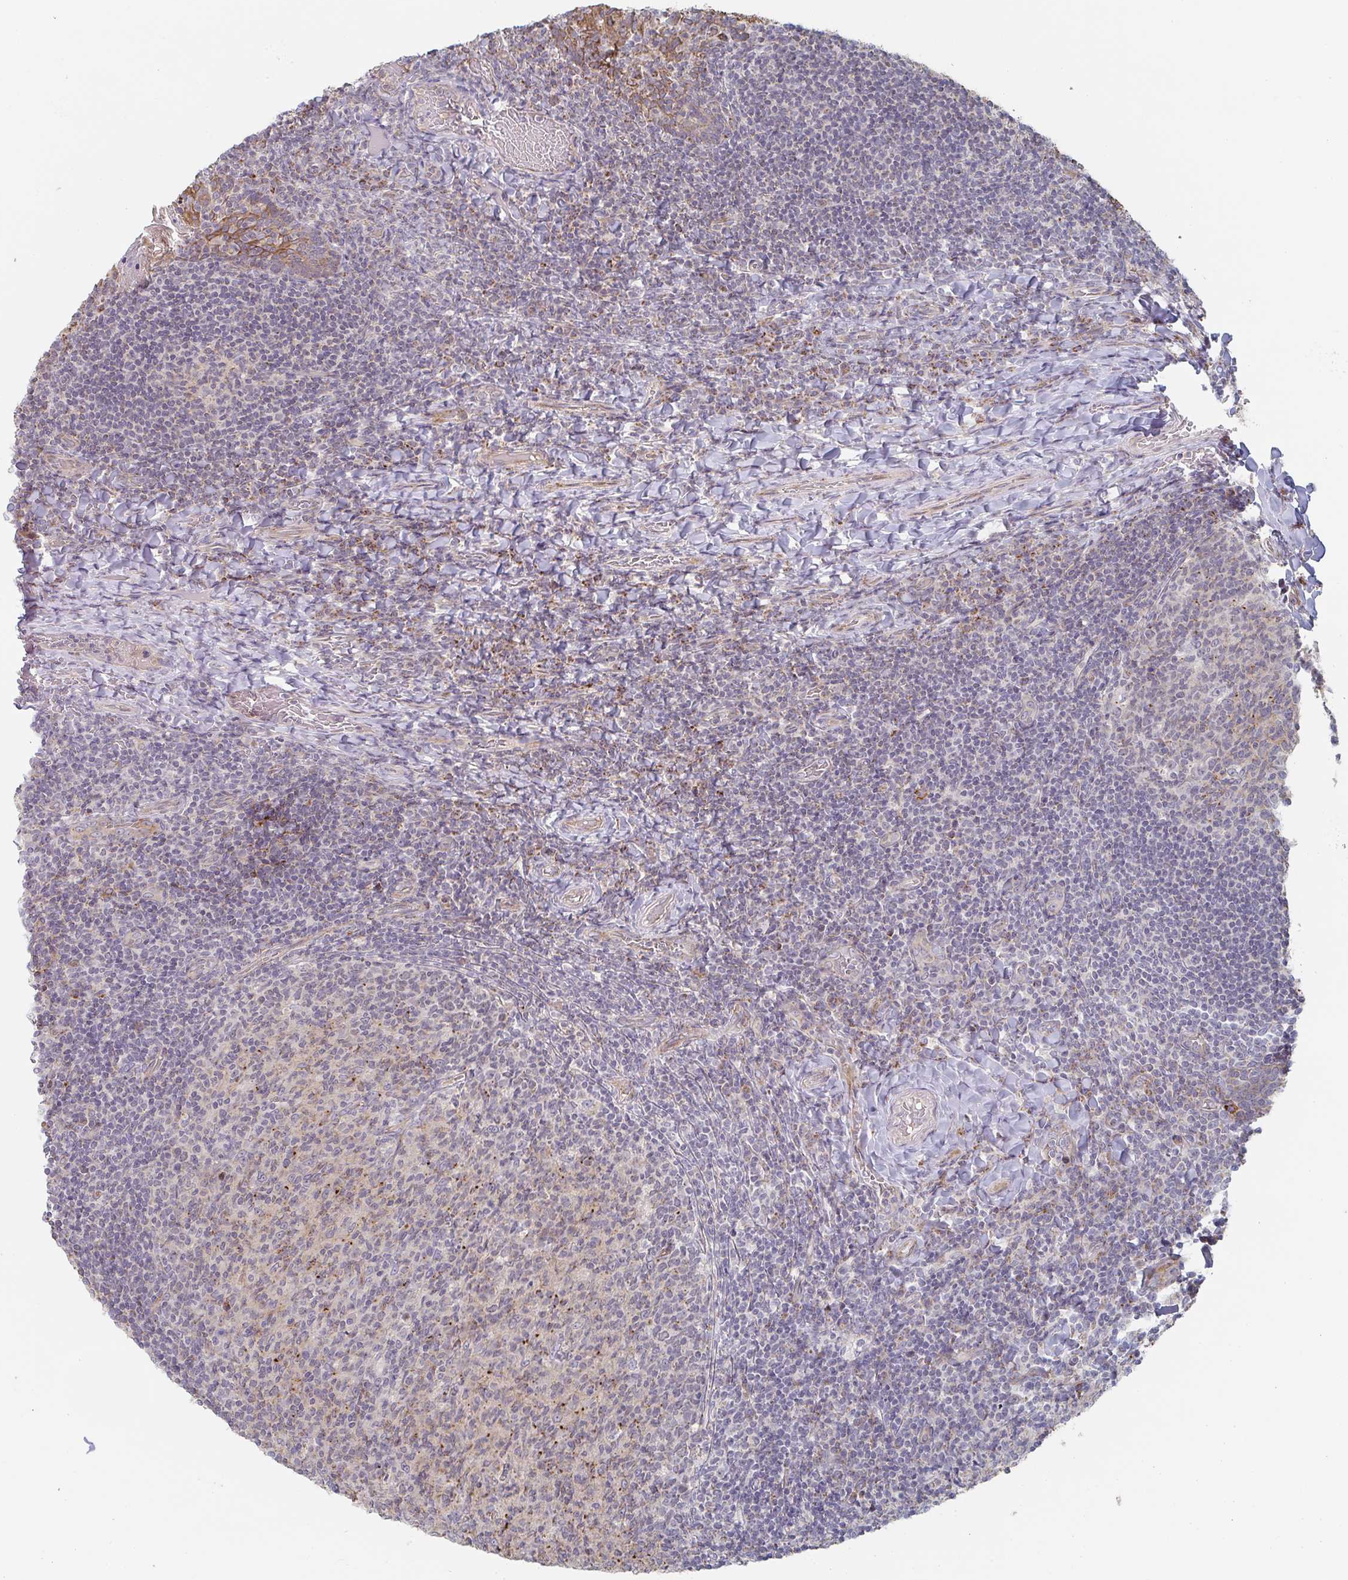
{"staining": {"intensity": "moderate", "quantity": "<25%", "location": "cytoplasmic/membranous"}, "tissue": "tonsil", "cell_type": "Germinal center cells", "image_type": "normal", "snomed": [{"axis": "morphology", "description": "Normal tissue, NOS"}, {"axis": "topography", "description": "Tonsil"}], "caption": "About <25% of germinal center cells in normal tonsil show moderate cytoplasmic/membranous protein staining as visualized by brown immunohistochemical staining.", "gene": "ZNF526", "patient": {"sex": "female", "age": 10}}